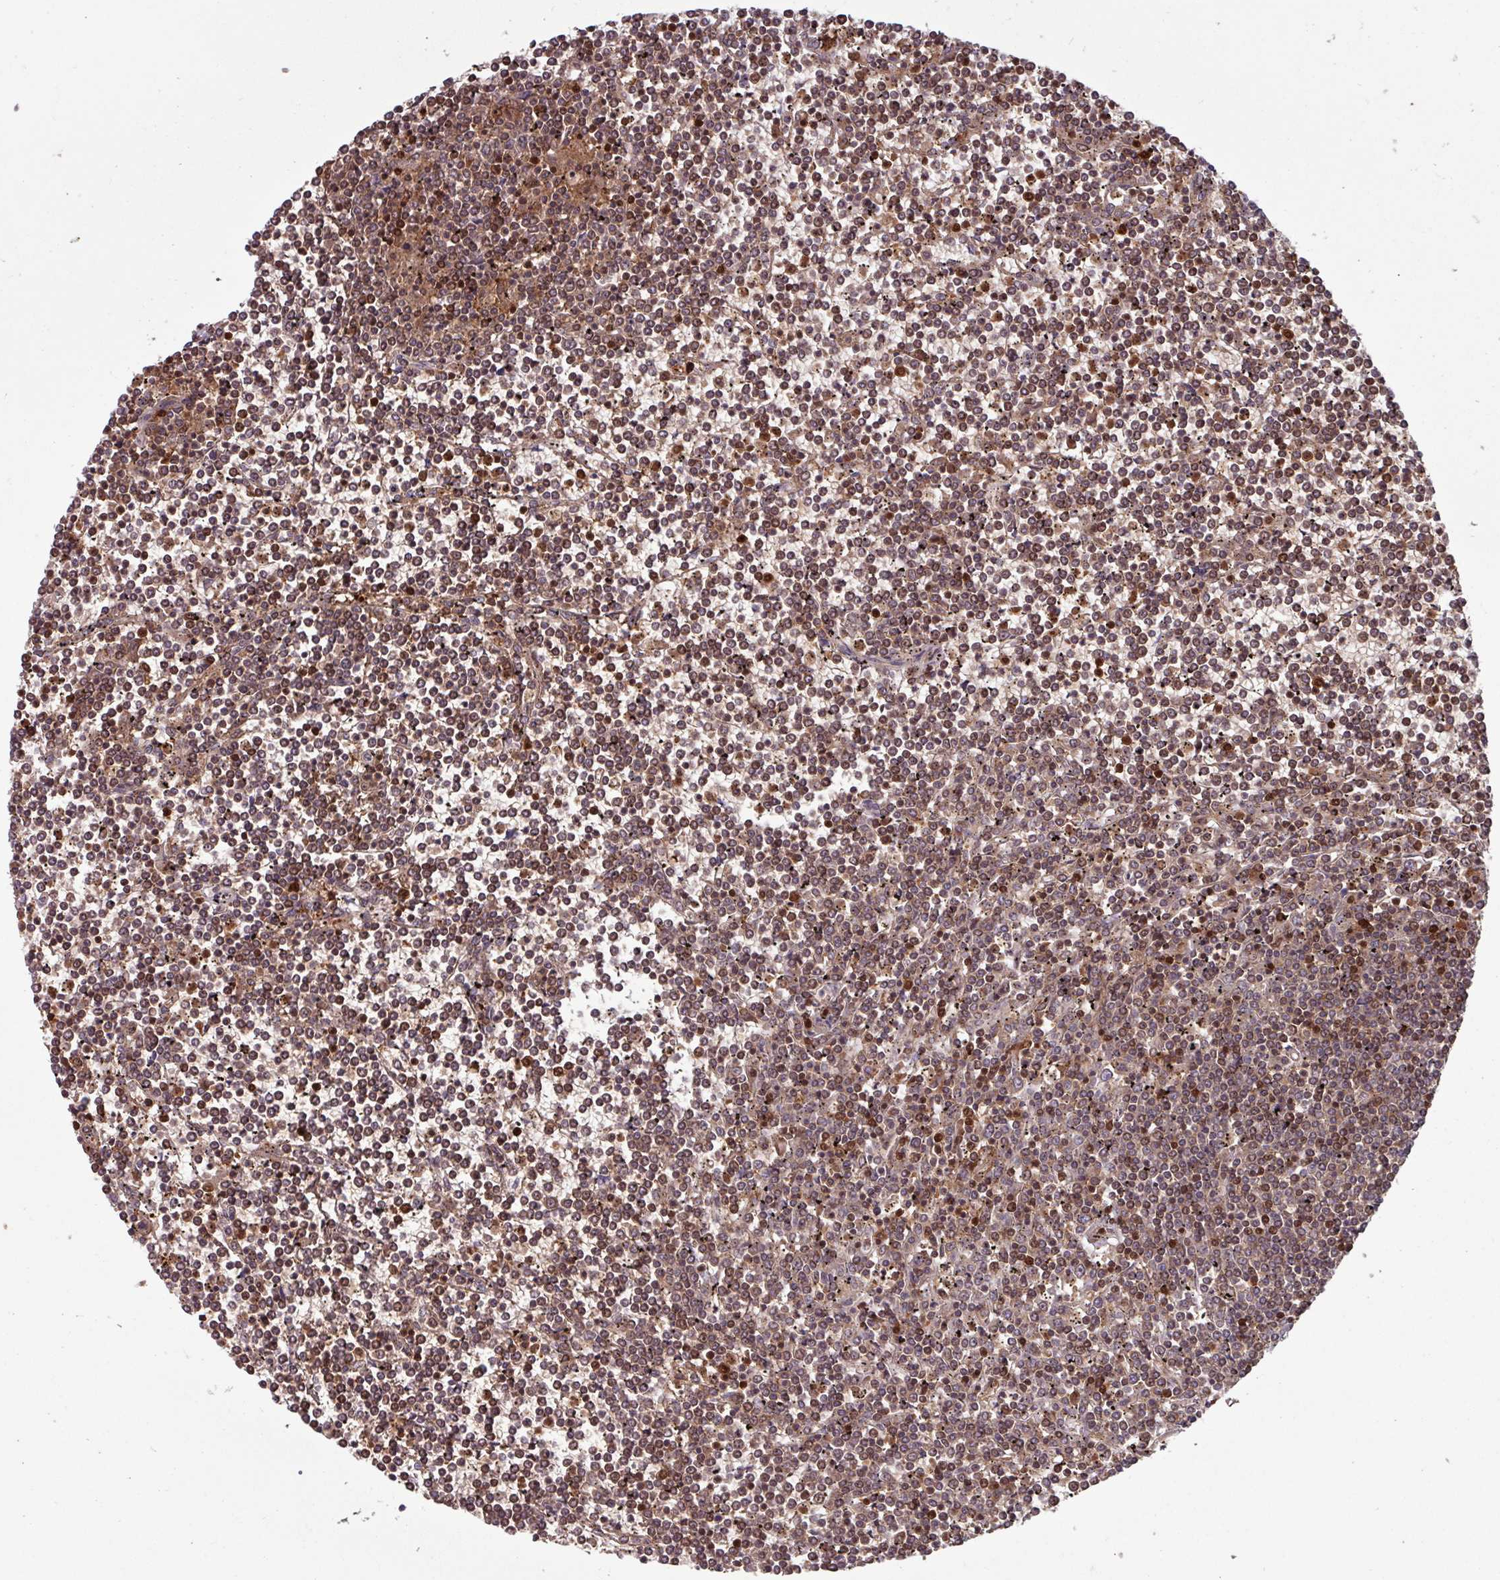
{"staining": {"intensity": "moderate", "quantity": ">75%", "location": "nuclear"}, "tissue": "lymphoma", "cell_type": "Tumor cells", "image_type": "cancer", "snomed": [{"axis": "morphology", "description": "Malignant lymphoma, non-Hodgkin's type, Low grade"}, {"axis": "topography", "description": "Spleen"}], "caption": "Tumor cells demonstrate medium levels of moderate nuclear staining in approximately >75% of cells in lymphoma.", "gene": "SEC61G", "patient": {"sex": "female", "age": 19}}